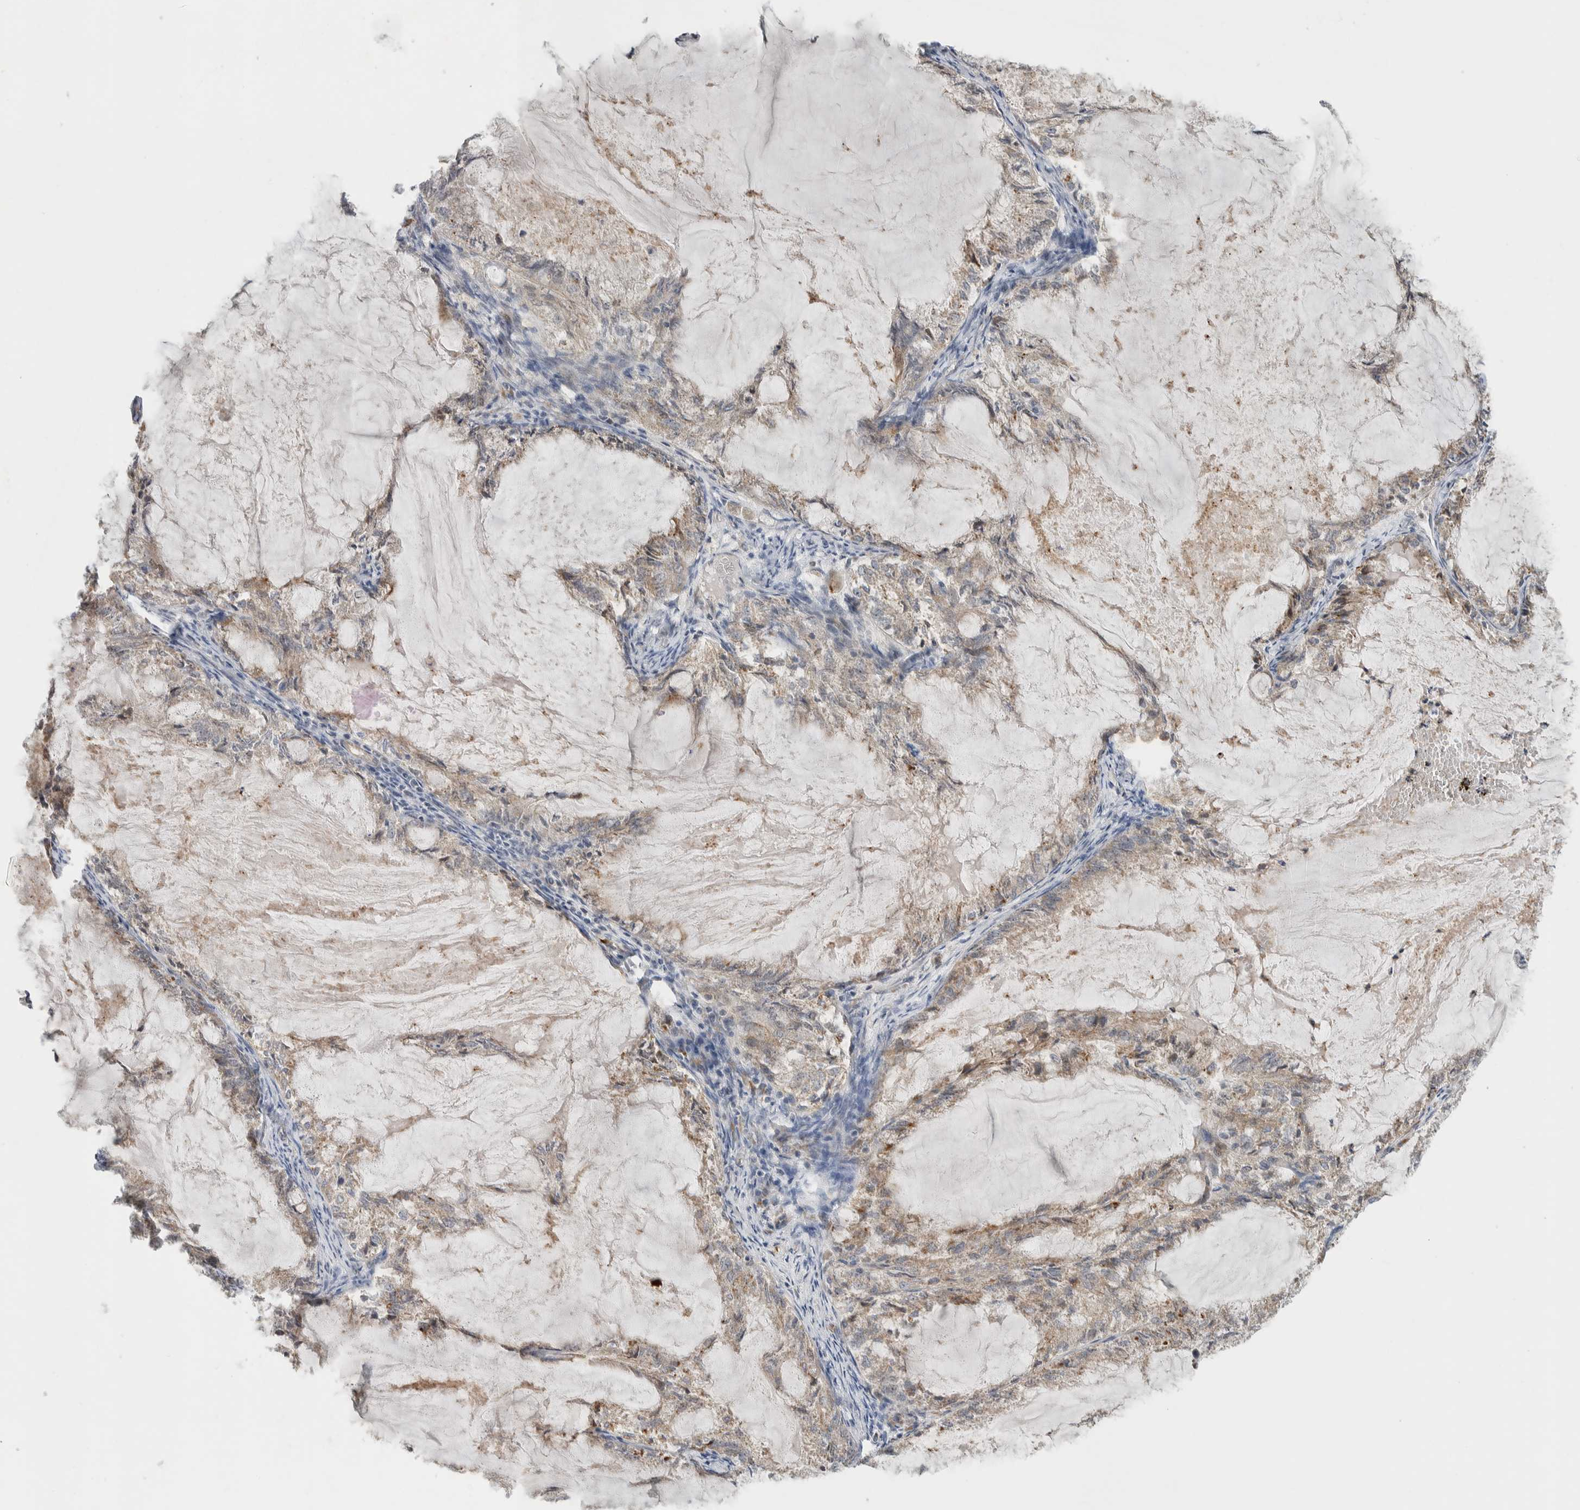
{"staining": {"intensity": "weak", "quantity": "<25%", "location": "cytoplasmic/membranous"}, "tissue": "endometrial cancer", "cell_type": "Tumor cells", "image_type": "cancer", "snomed": [{"axis": "morphology", "description": "Adenocarcinoma, NOS"}, {"axis": "topography", "description": "Endometrium"}], "caption": "An image of human adenocarcinoma (endometrial) is negative for staining in tumor cells.", "gene": "DEPTOR", "patient": {"sex": "female", "age": 86}}